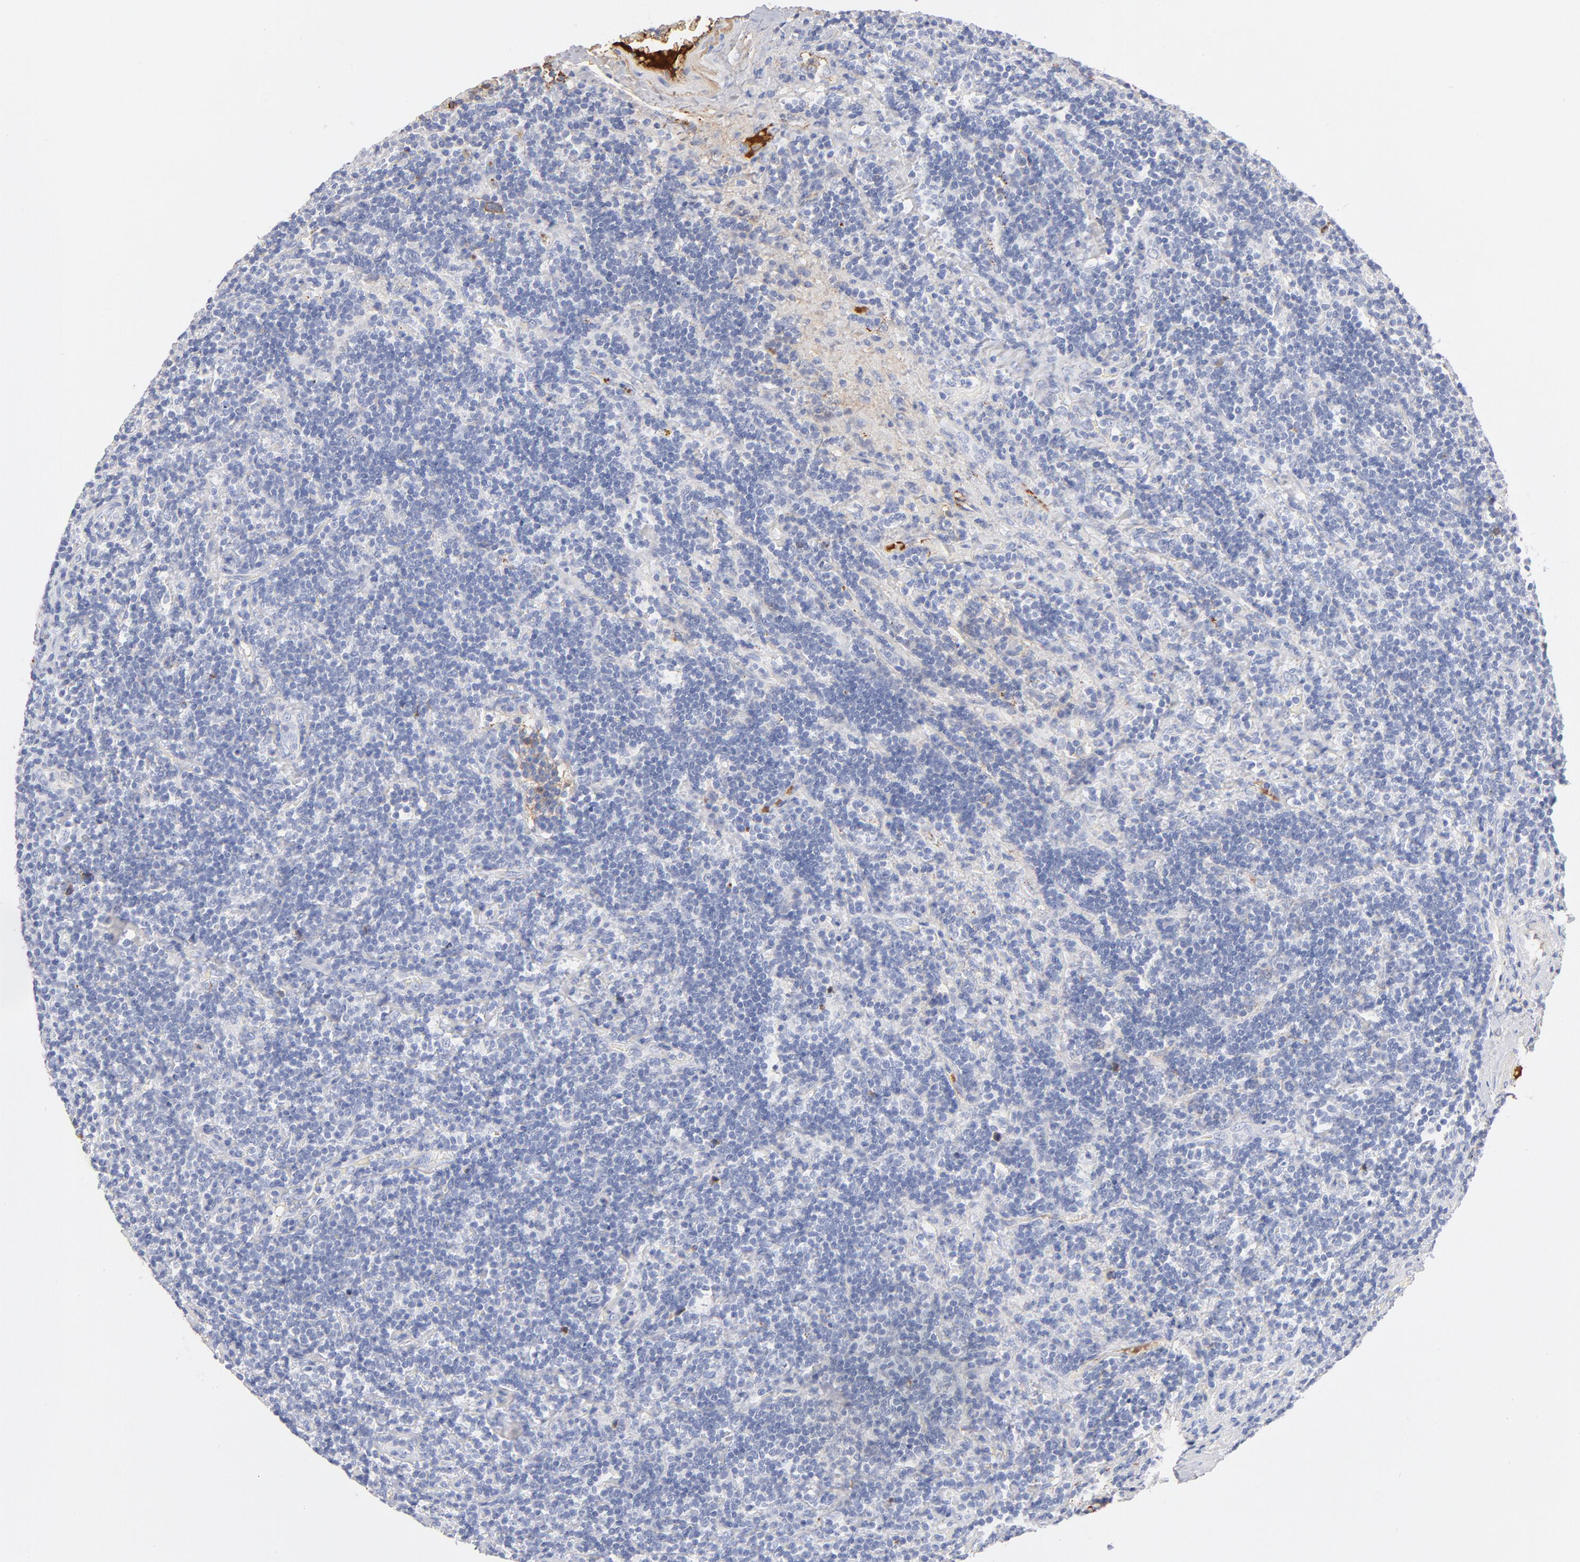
{"staining": {"intensity": "negative", "quantity": "none", "location": "none"}, "tissue": "lymphoma", "cell_type": "Tumor cells", "image_type": "cancer", "snomed": [{"axis": "morphology", "description": "Malignant lymphoma, non-Hodgkin's type, Low grade"}, {"axis": "topography", "description": "Lymph node"}], "caption": "Micrograph shows no protein staining in tumor cells of lymphoma tissue.", "gene": "C3", "patient": {"sex": "male", "age": 70}}